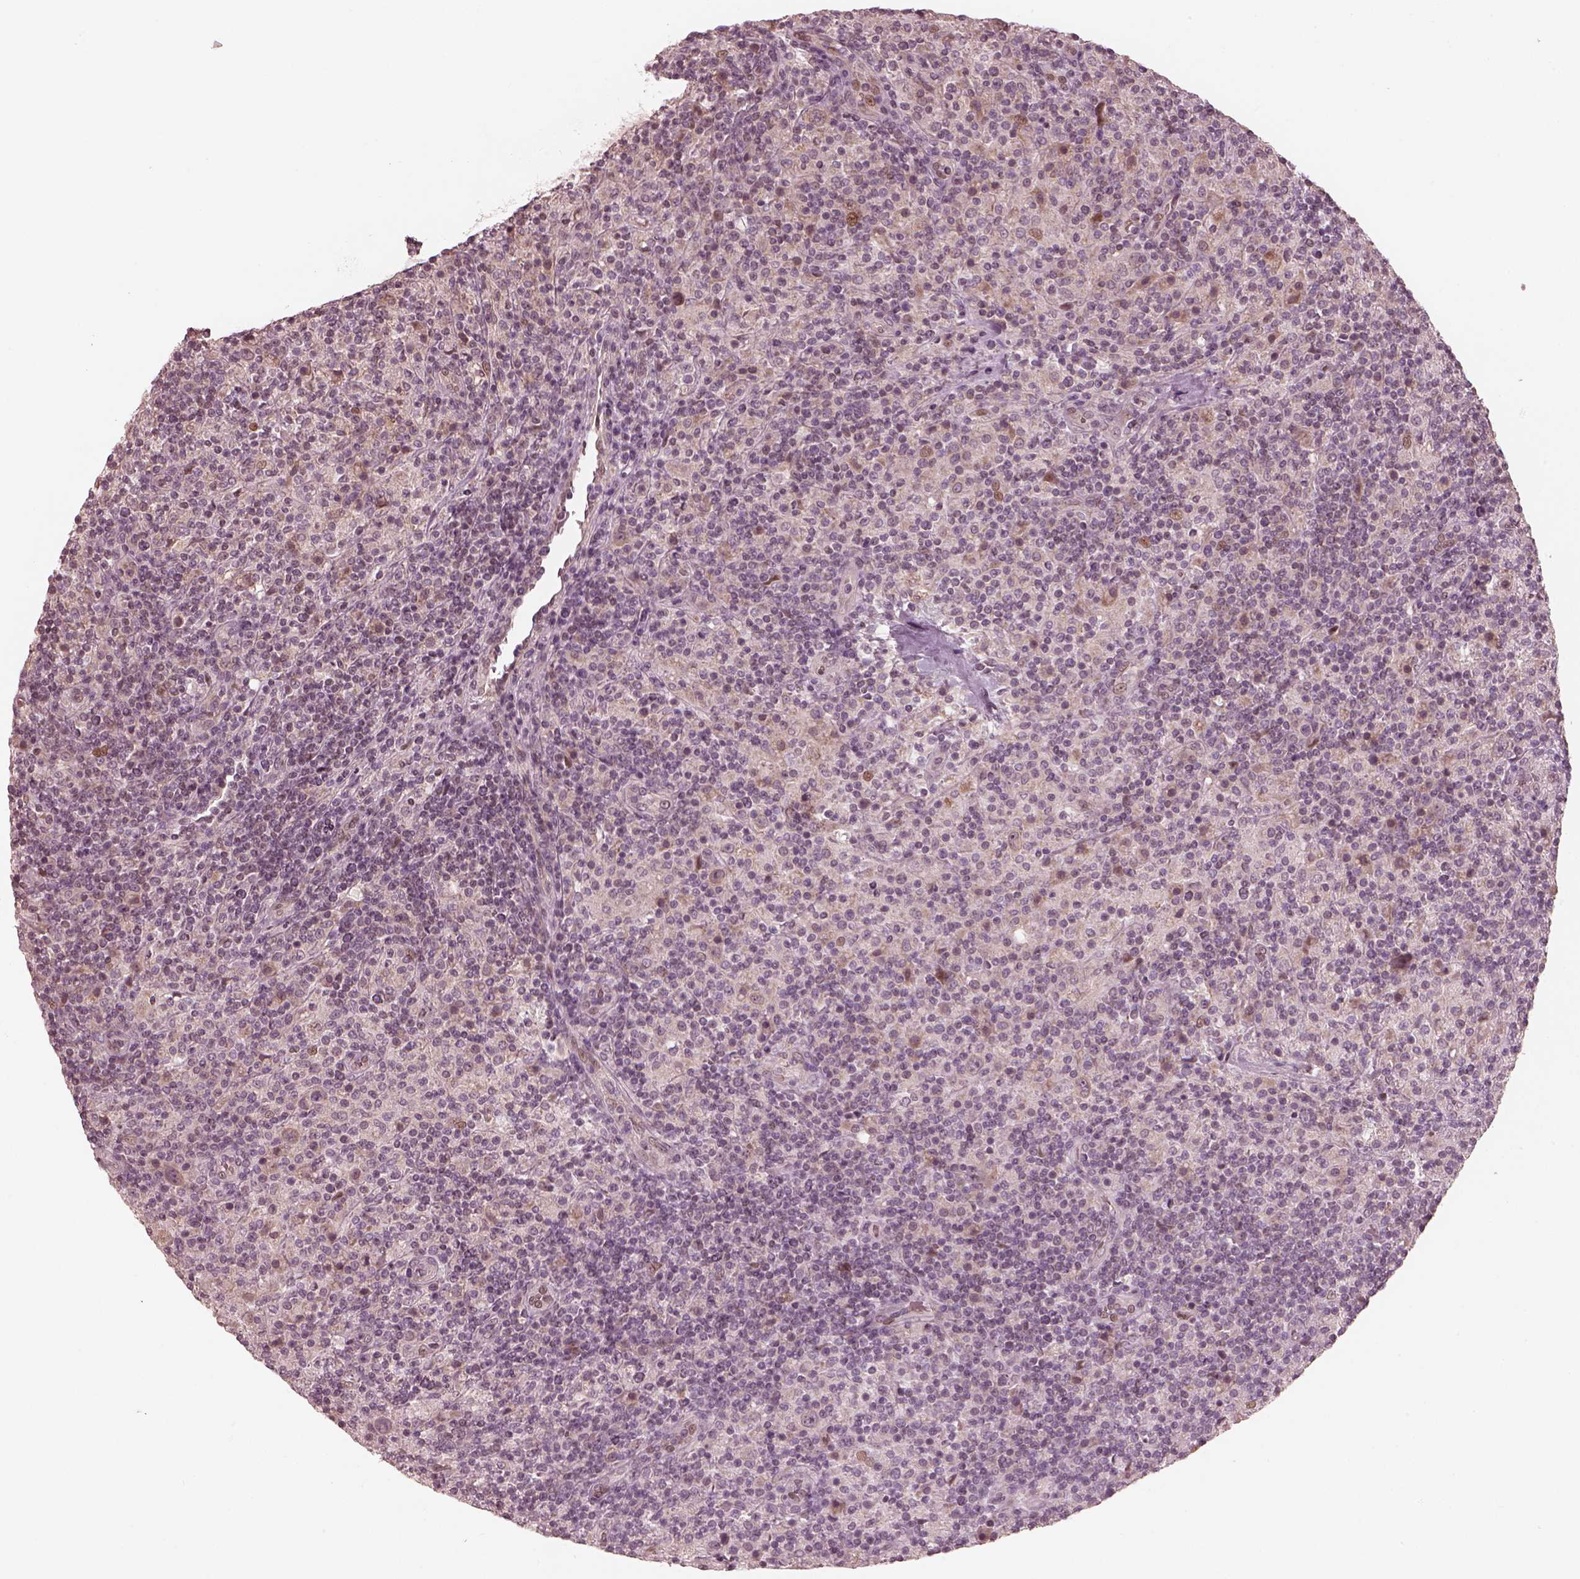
{"staining": {"intensity": "weak", "quantity": "<25%", "location": "cytoplasmic/membranous"}, "tissue": "lymphoma", "cell_type": "Tumor cells", "image_type": "cancer", "snomed": [{"axis": "morphology", "description": "Hodgkin's disease, NOS"}, {"axis": "topography", "description": "Lymph node"}], "caption": "This is an immunohistochemistry histopathology image of lymphoma. There is no expression in tumor cells.", "gene": "IQCB1", "patient": {"sex": "male", "age": 70}}